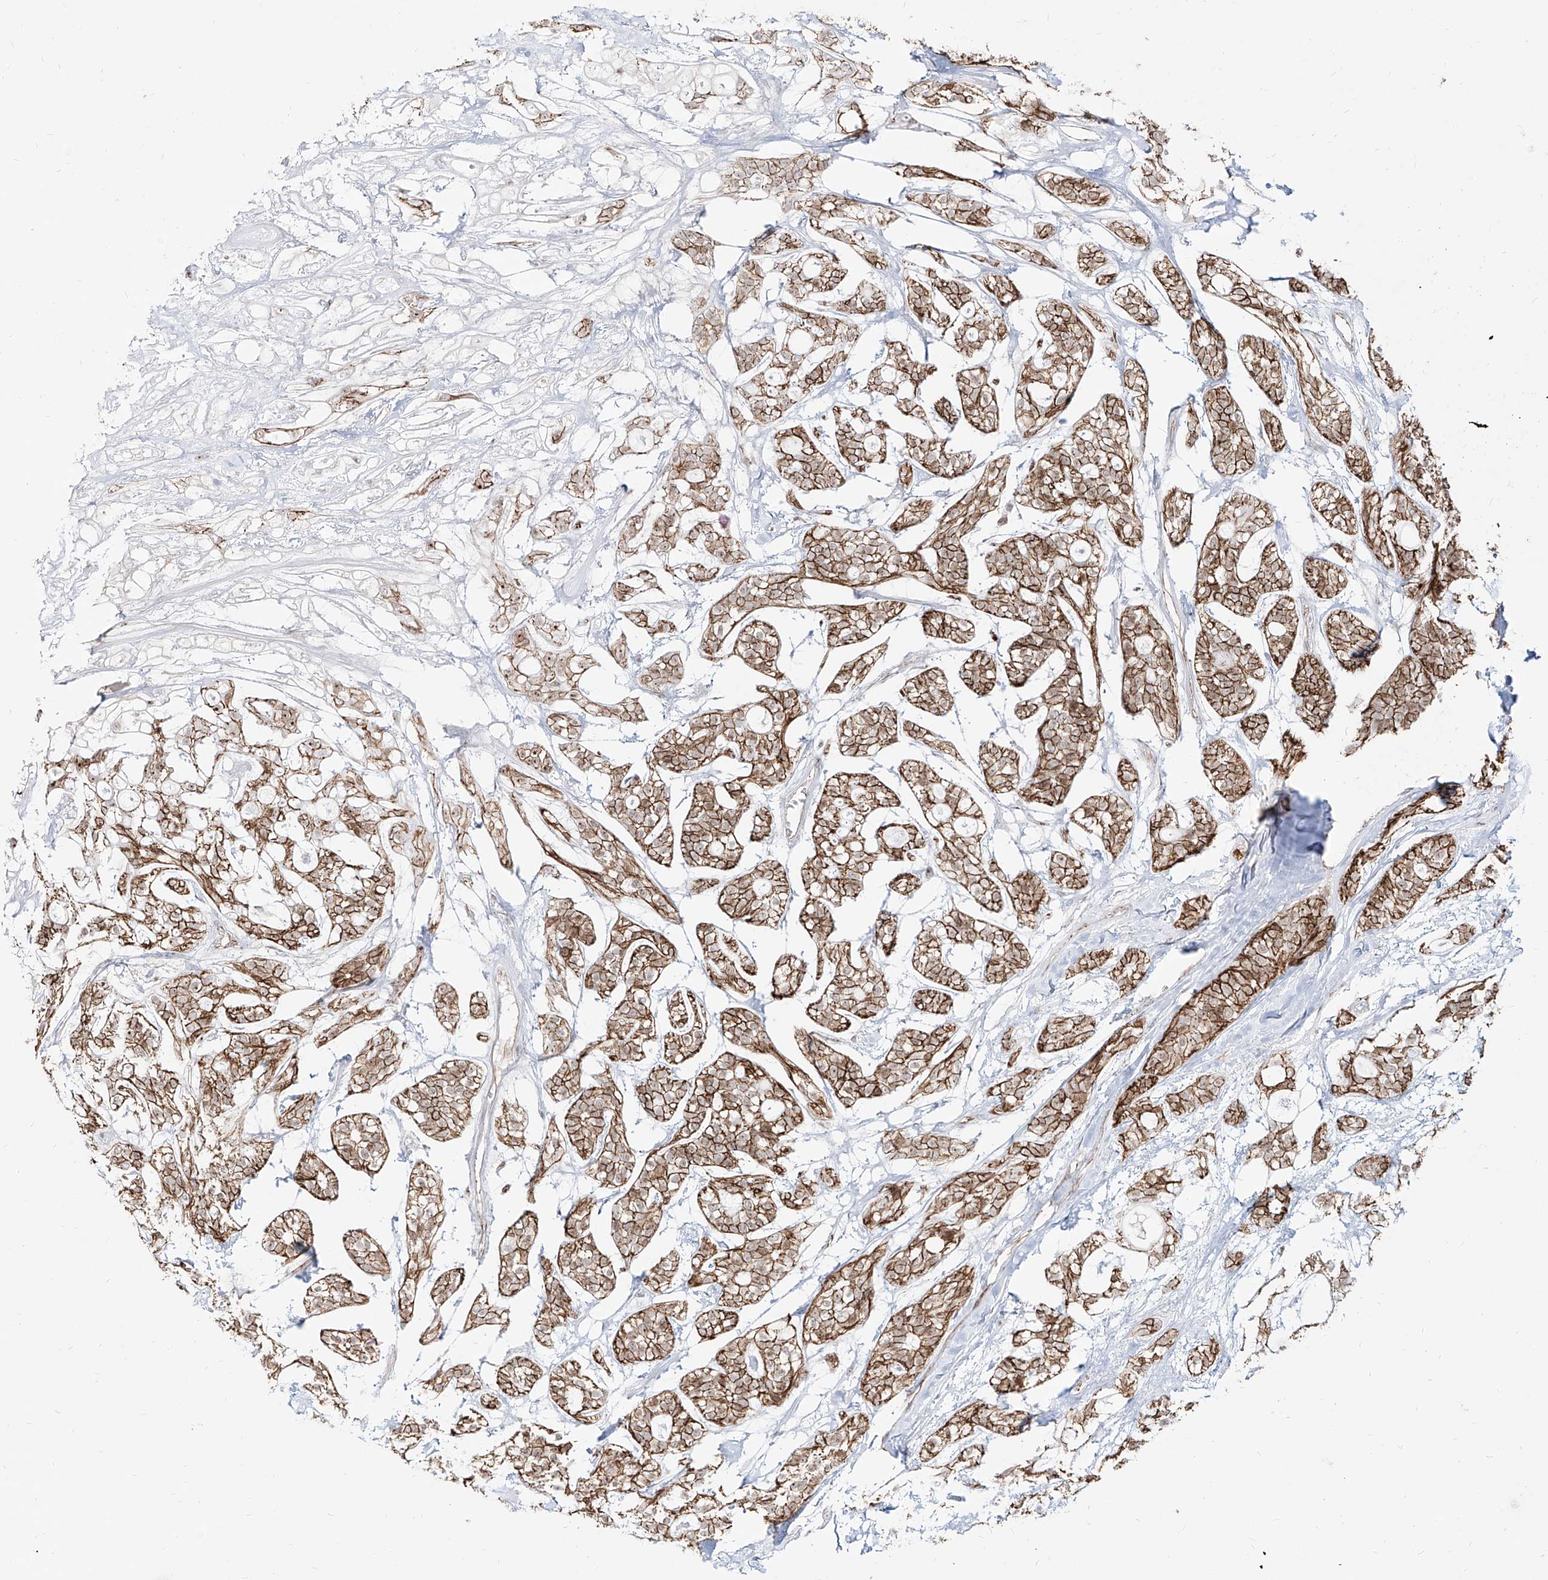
{"staining": {"intensity": "moderate", "quantity": ">75%", "location": "cytoplasmic/membranous"}, "tissue": "head and neck cancer", "cell_type": "Tumor cells", "image_type": "cancer", "snomed": [{"axis": "morphology", "description": "Adenocarcinoma, NOS"}, {"axis": "topography", "description": "Head-Neck"}], "caption": "A photomicrograph of head and neck cancer stained for a protein shows moderate cytoplasmic/membranous brown staining in tumor cells.", "gene": "ZNF710", "patient": {"sex": "male", "age": 66}}